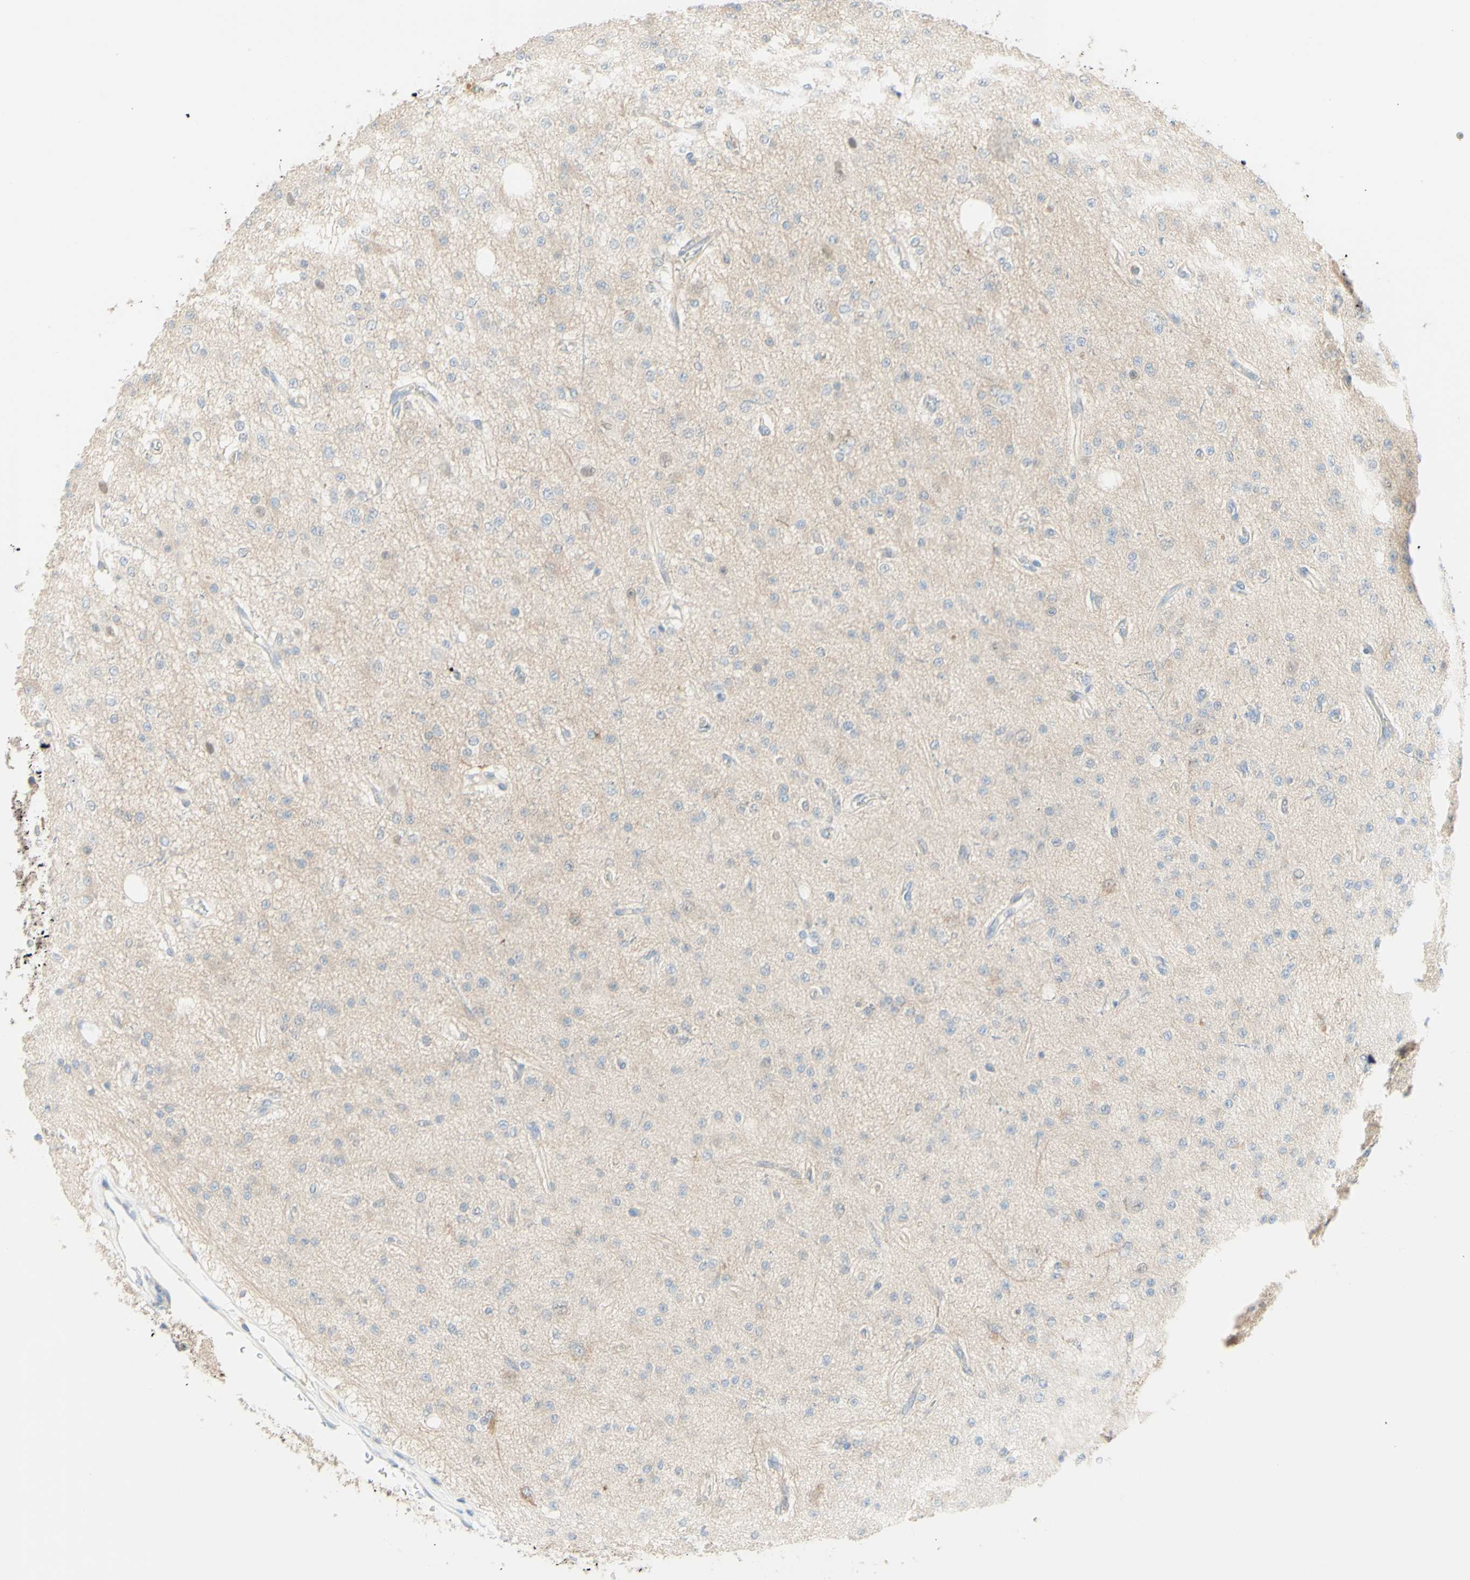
{"staining": {"intensity": "weak", "quantity": "<25%", "location": "cytoplasmic/membranous"}, "tissue": "glioma", "cell_type": "Tumor cells", "image_type": "cancer", "snomed": [{"axis": "morphology", "description": "Glioma, malignant, Low grade"}, {"axis": "topography", "description": "Brain"}], "caption": "Tumor cells show no significant positivity in glioma.", "gene": "MTM1", "patient": {"sex": "male", "age": 38}}